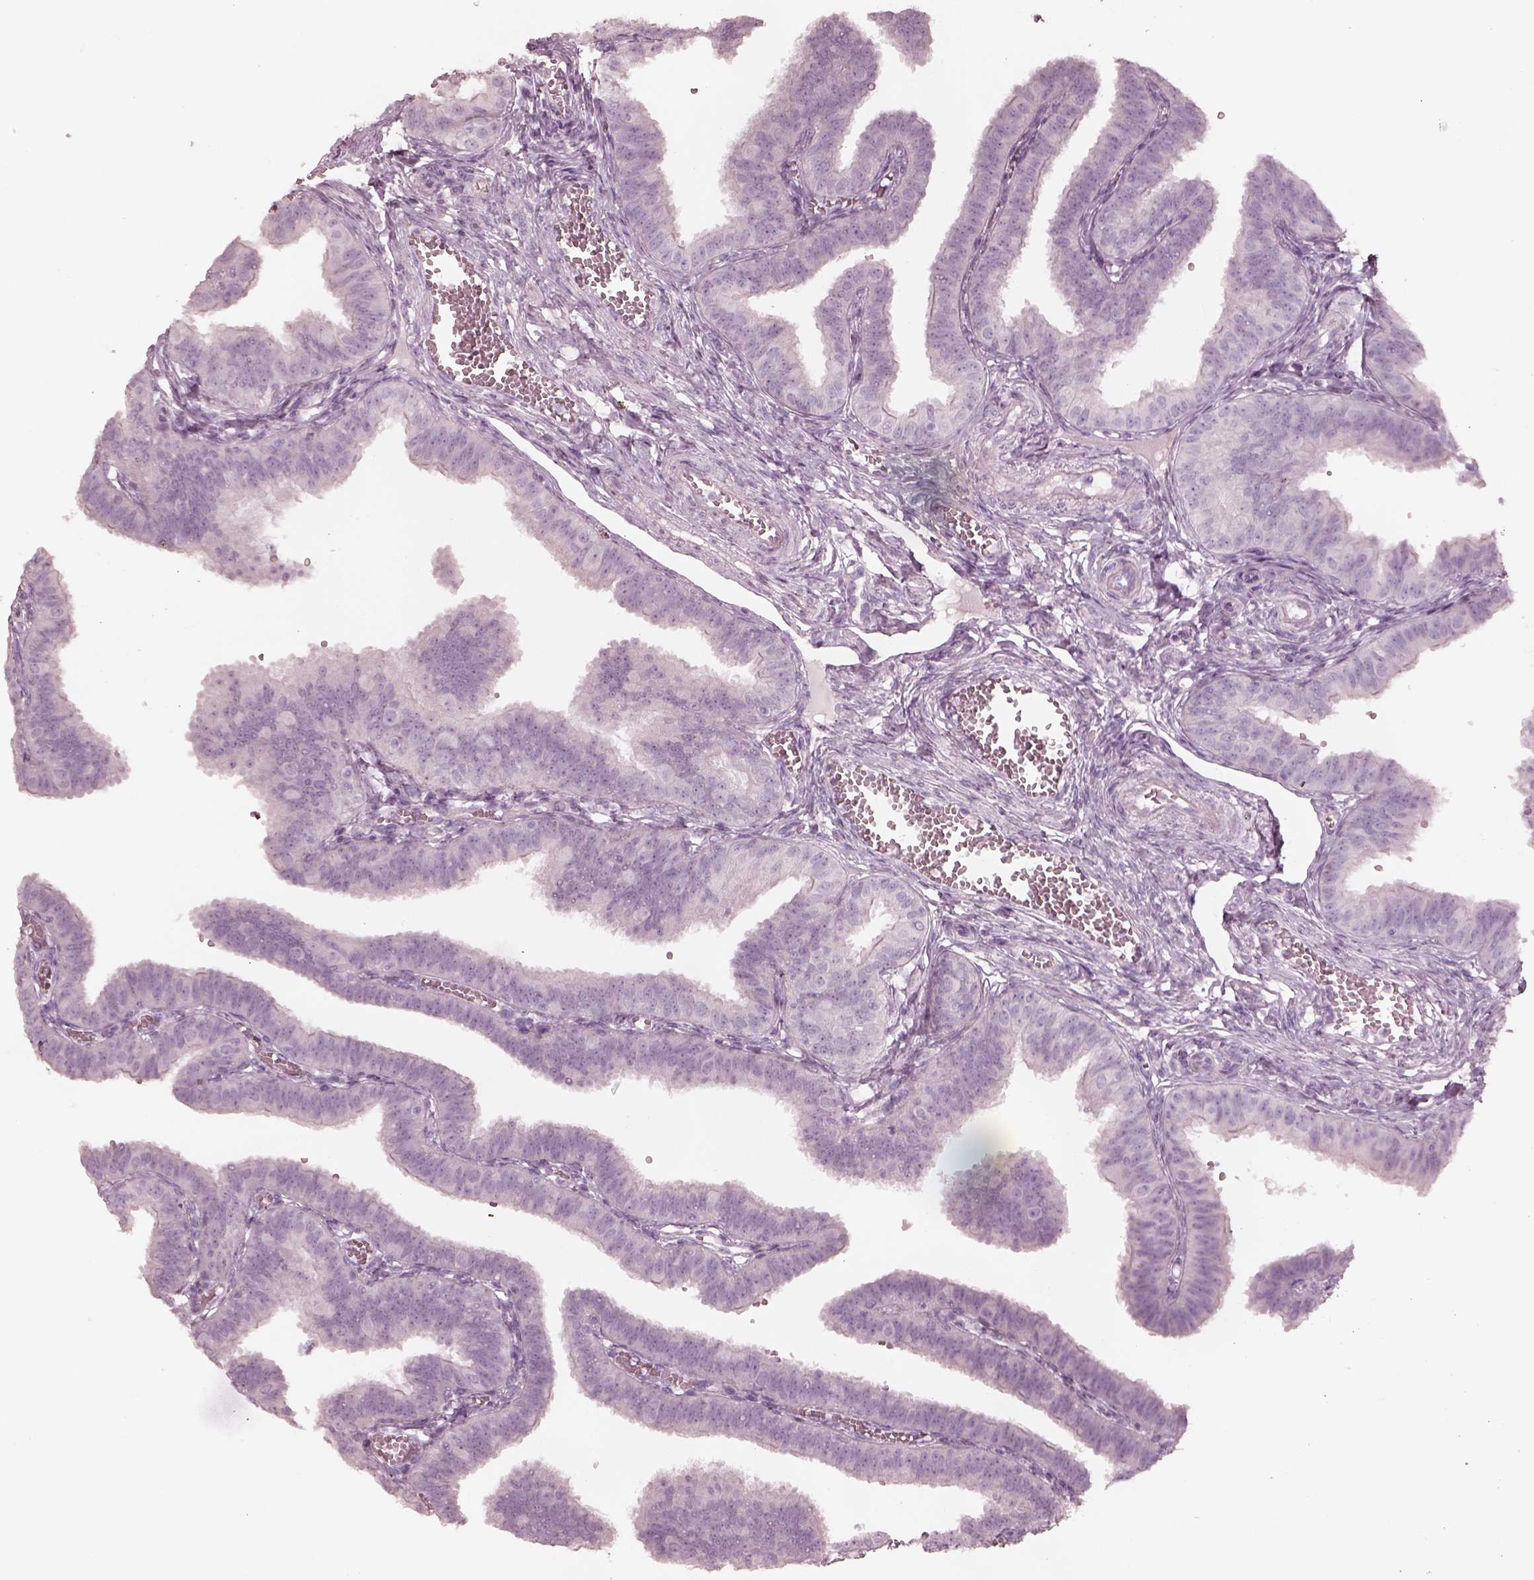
{"staining": {"intensity": "negative", "quantity": "none", "location": "none"}, "tissue": "fallopian tube", "cell_type": "Glandular cells", "image_type": "normal", "snomed": [{"axis": "morphology", "description": "Normal tissue, NOS"}, {"axis": "topography", "description": "Fallopian tube"}], "caption": "IHC histopathology image of unremarkable fallopian tube: human fallopian tube stained with DAB reveals no significant protein expression in glandular cells.", "gene": "ZP4", "patient": {"sex": "female", "age": 25}}